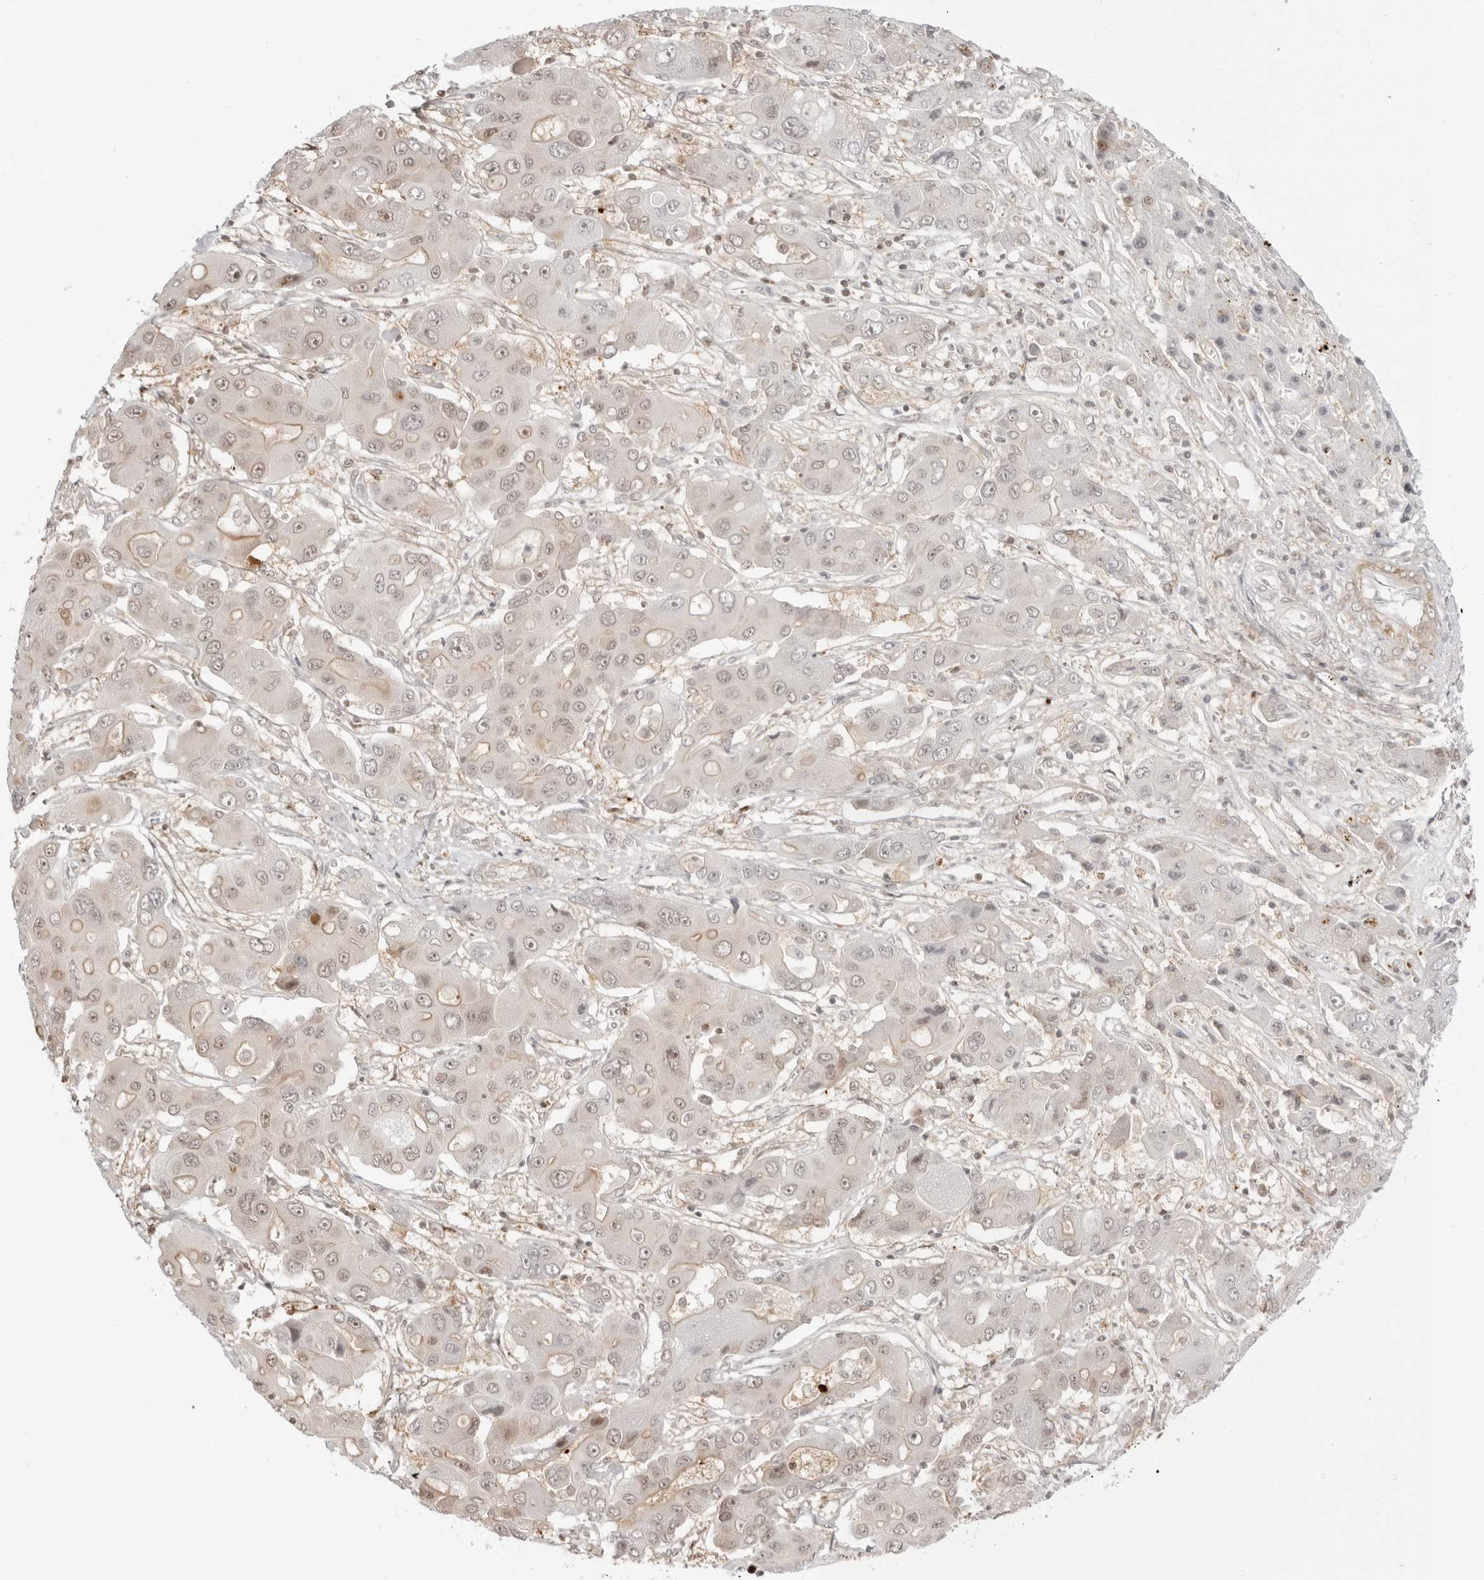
{"staining": {"intensity": "negative", "quantity": "none", "location": "none"}, "tissue": "liver cancer", "cell_type": "Tumor cells", "image_type": "cancer", "snomed": [{"axis": "morphology", "description": "Cholangiocarcinoma"}, {"axis": "topography", "description": "Liver"}], "caption": "Immunohistochemistry (IHC) micrograph of neoplastic tissue: human liver cholangiocarcinoma stained with DAB (3,3'-diaminobenzidine) shows no significant protein expression in tumor cells.", "gene": "RNF146", "patient": {"sex": "male", "age": 67}}